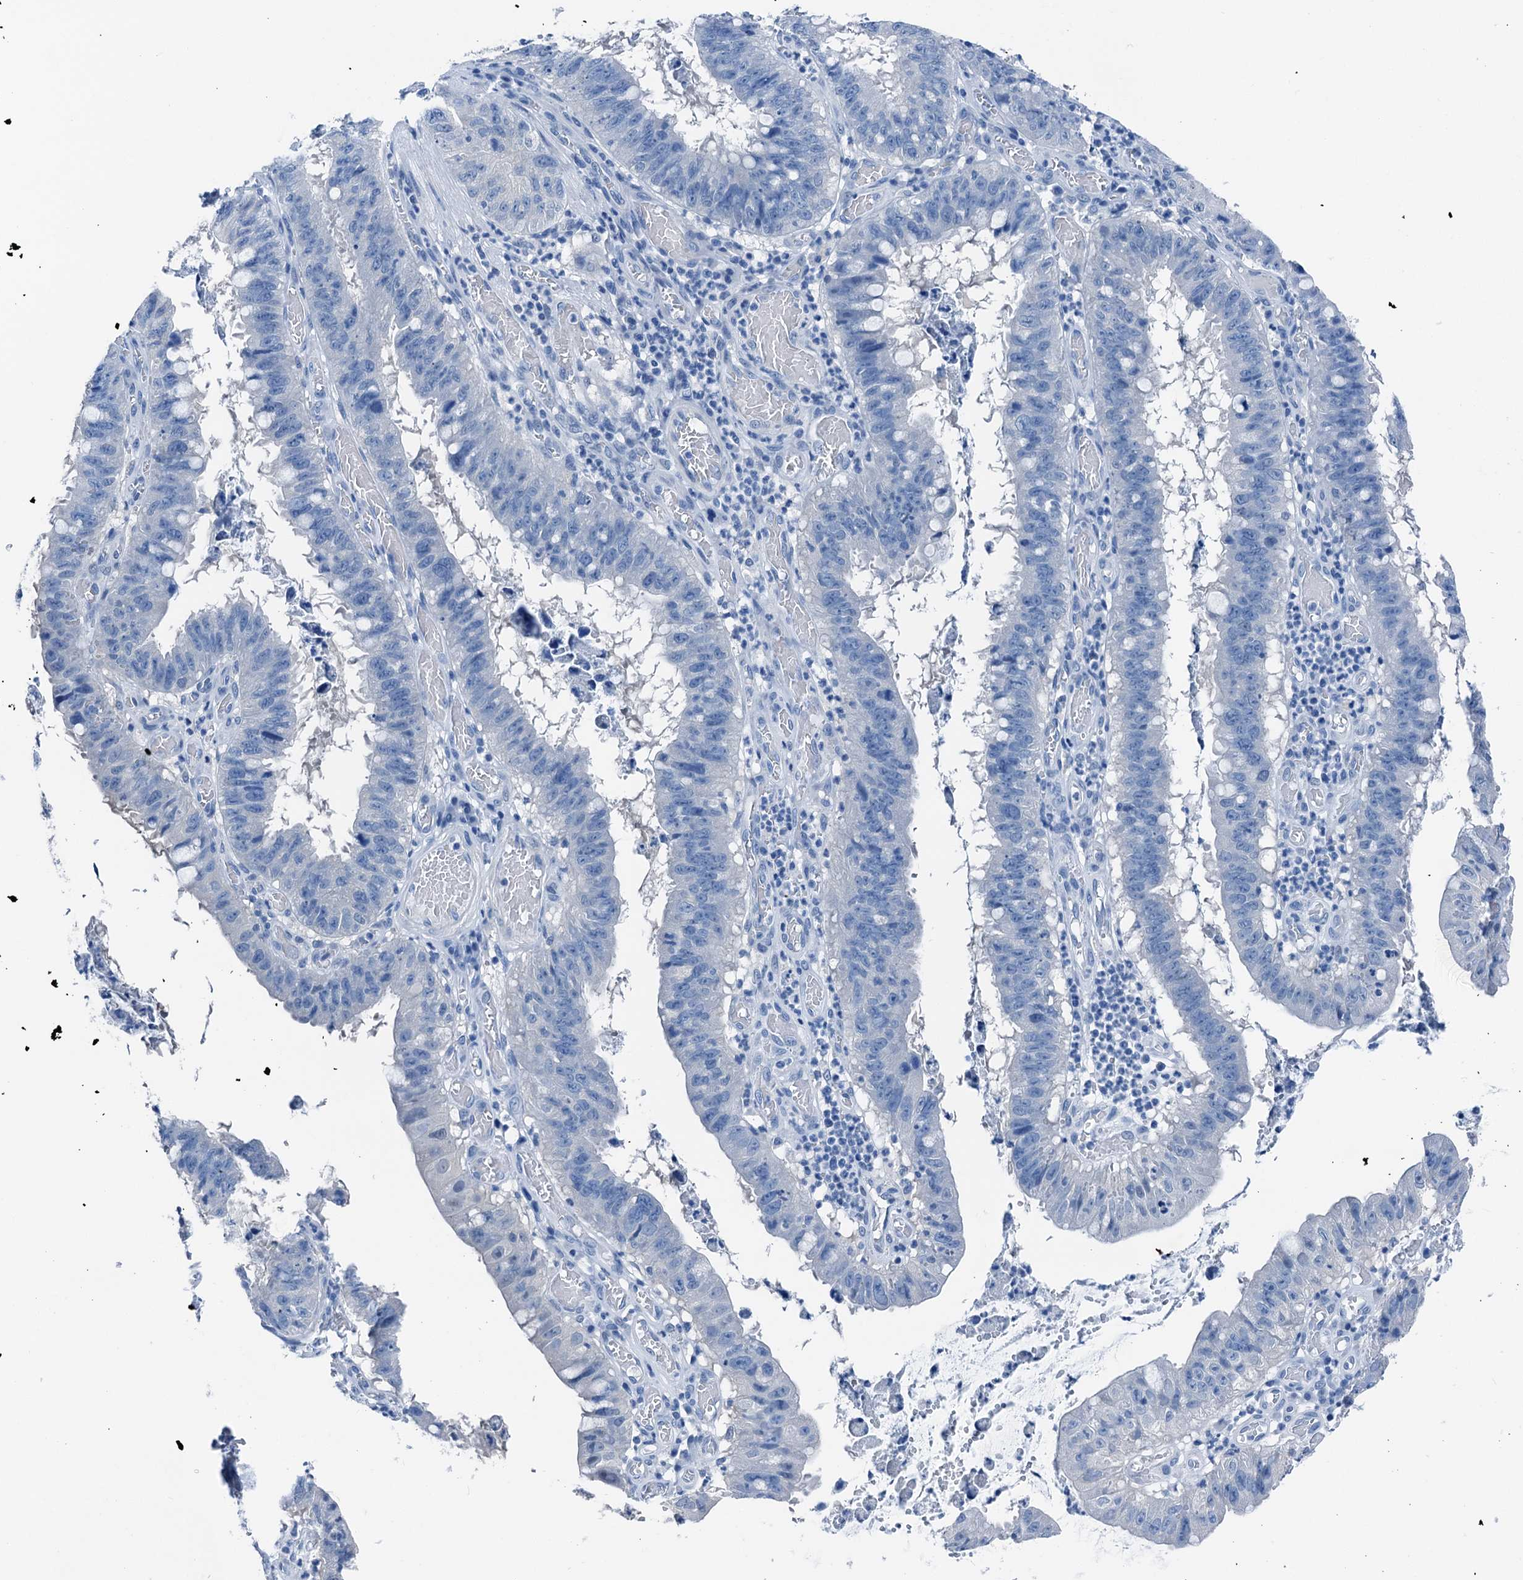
{"staining": {"intensity": "negative", "quantity": "none", "location": "none"}, "tissue": "stomach cancer", "cell_type": "Tumor cells", "image_type": "cancer", "snomed": [{"axis": "morphology", "description": "Adenocarcinoma, NOS"}, {"axis": "topography", "description": "Stomach"}], "caption": "Tumor cells show no significant staining in adenocarcinoma (stomach).", "gene": "CBLN3", "patient": {"sex": "male", "age": 59}}